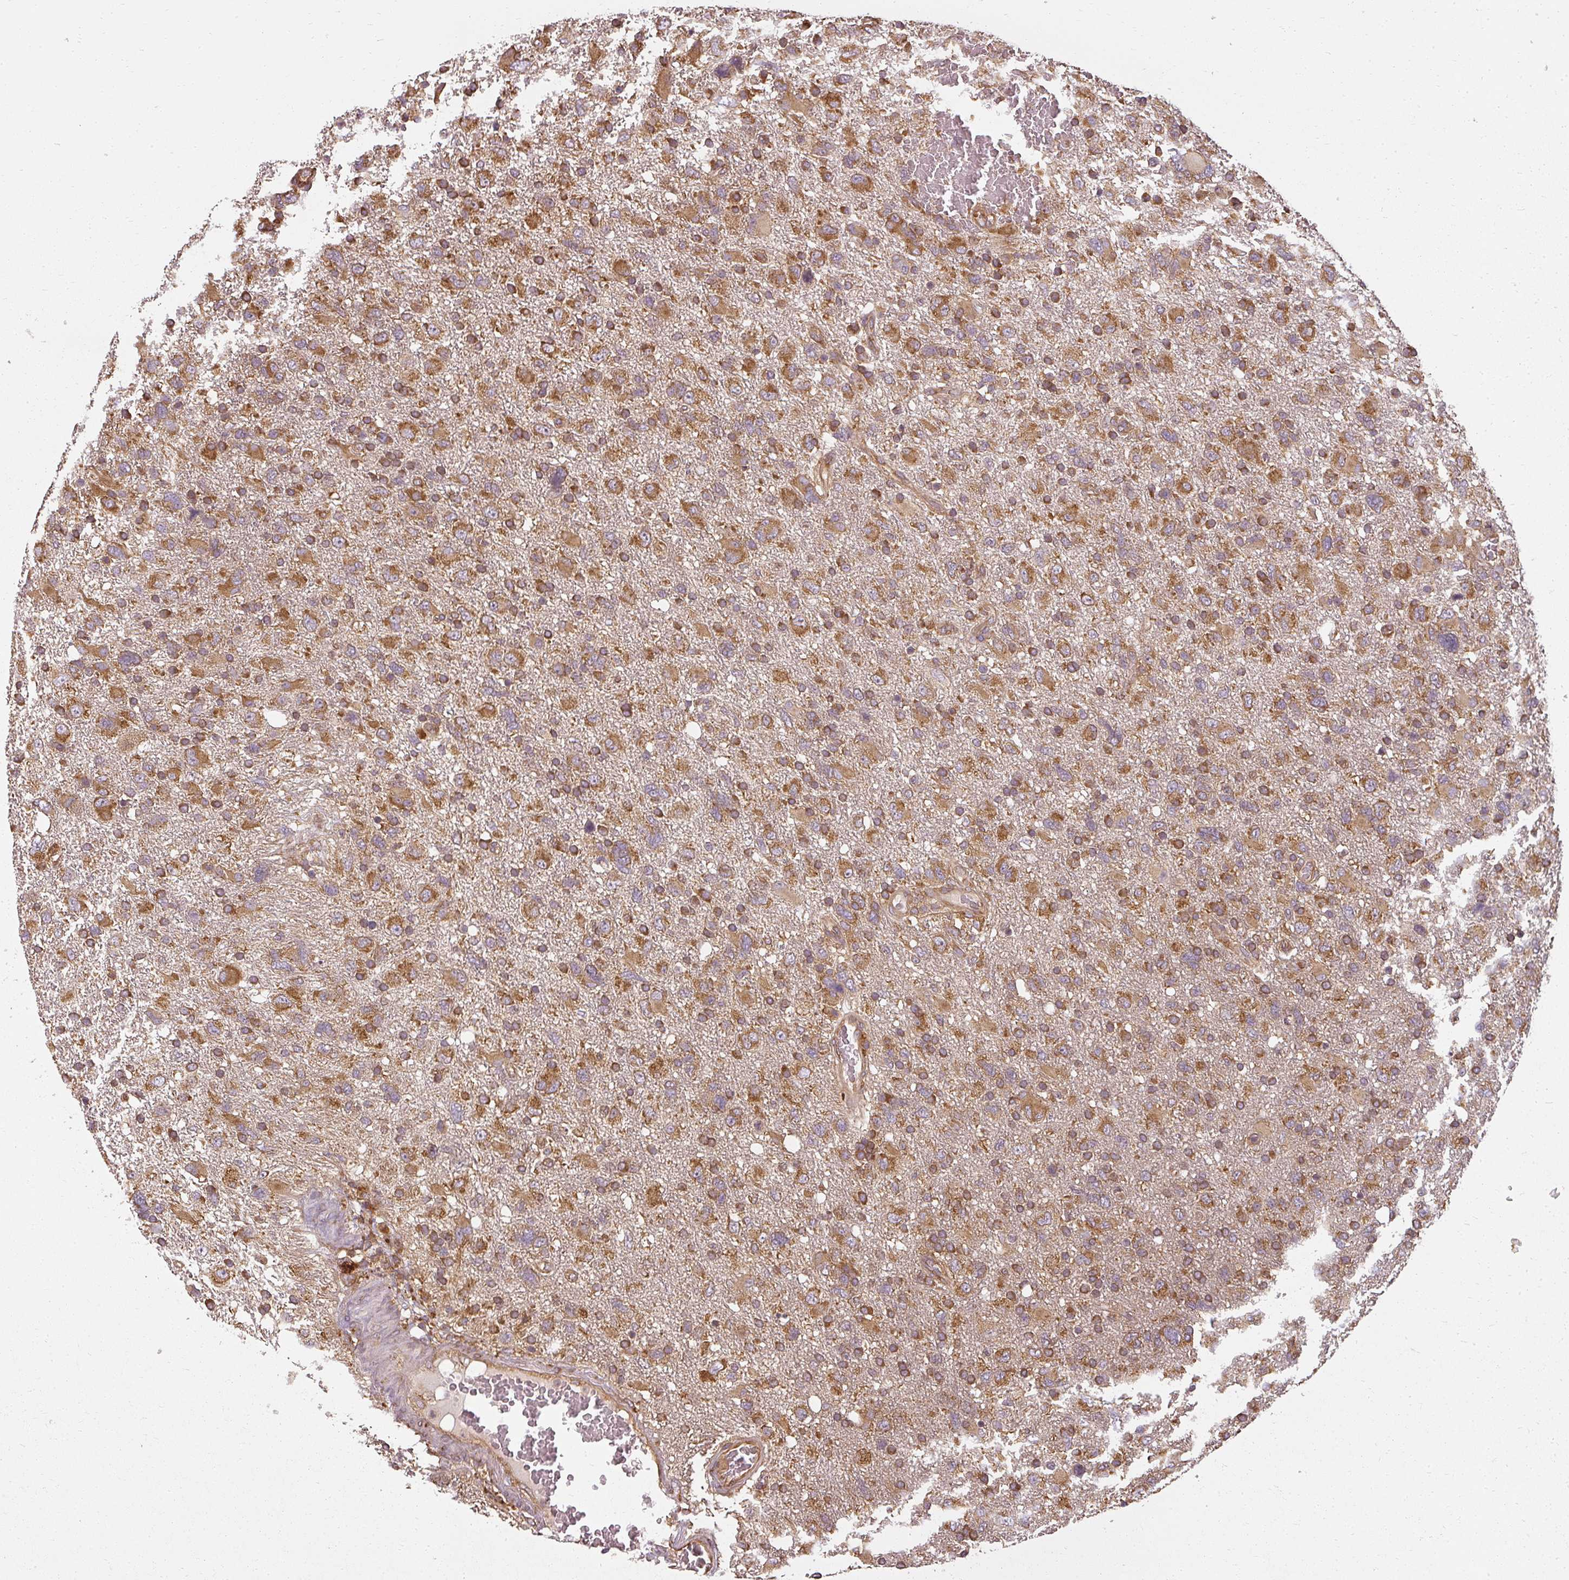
{"staining": {"intensity": "strong", "quantity": ">75%", "location": "cytoplasmic/membranous"}, "tissue": "glioma", "cell_type": "Tumor cells", "image_type": "cancer", "snomed": [{"axis": "morphology", "description": "Glioma, malignant, High grade"}, {"axis": "topography", "description": "Brain"}], "caption": "A brown stain shows strong cytoplasmic/membranous expression of a protein in human malignant glioma (high-grade) tumor cells.", "gene": "RPL24", "patient": {"sex": "male", "age": 61}}